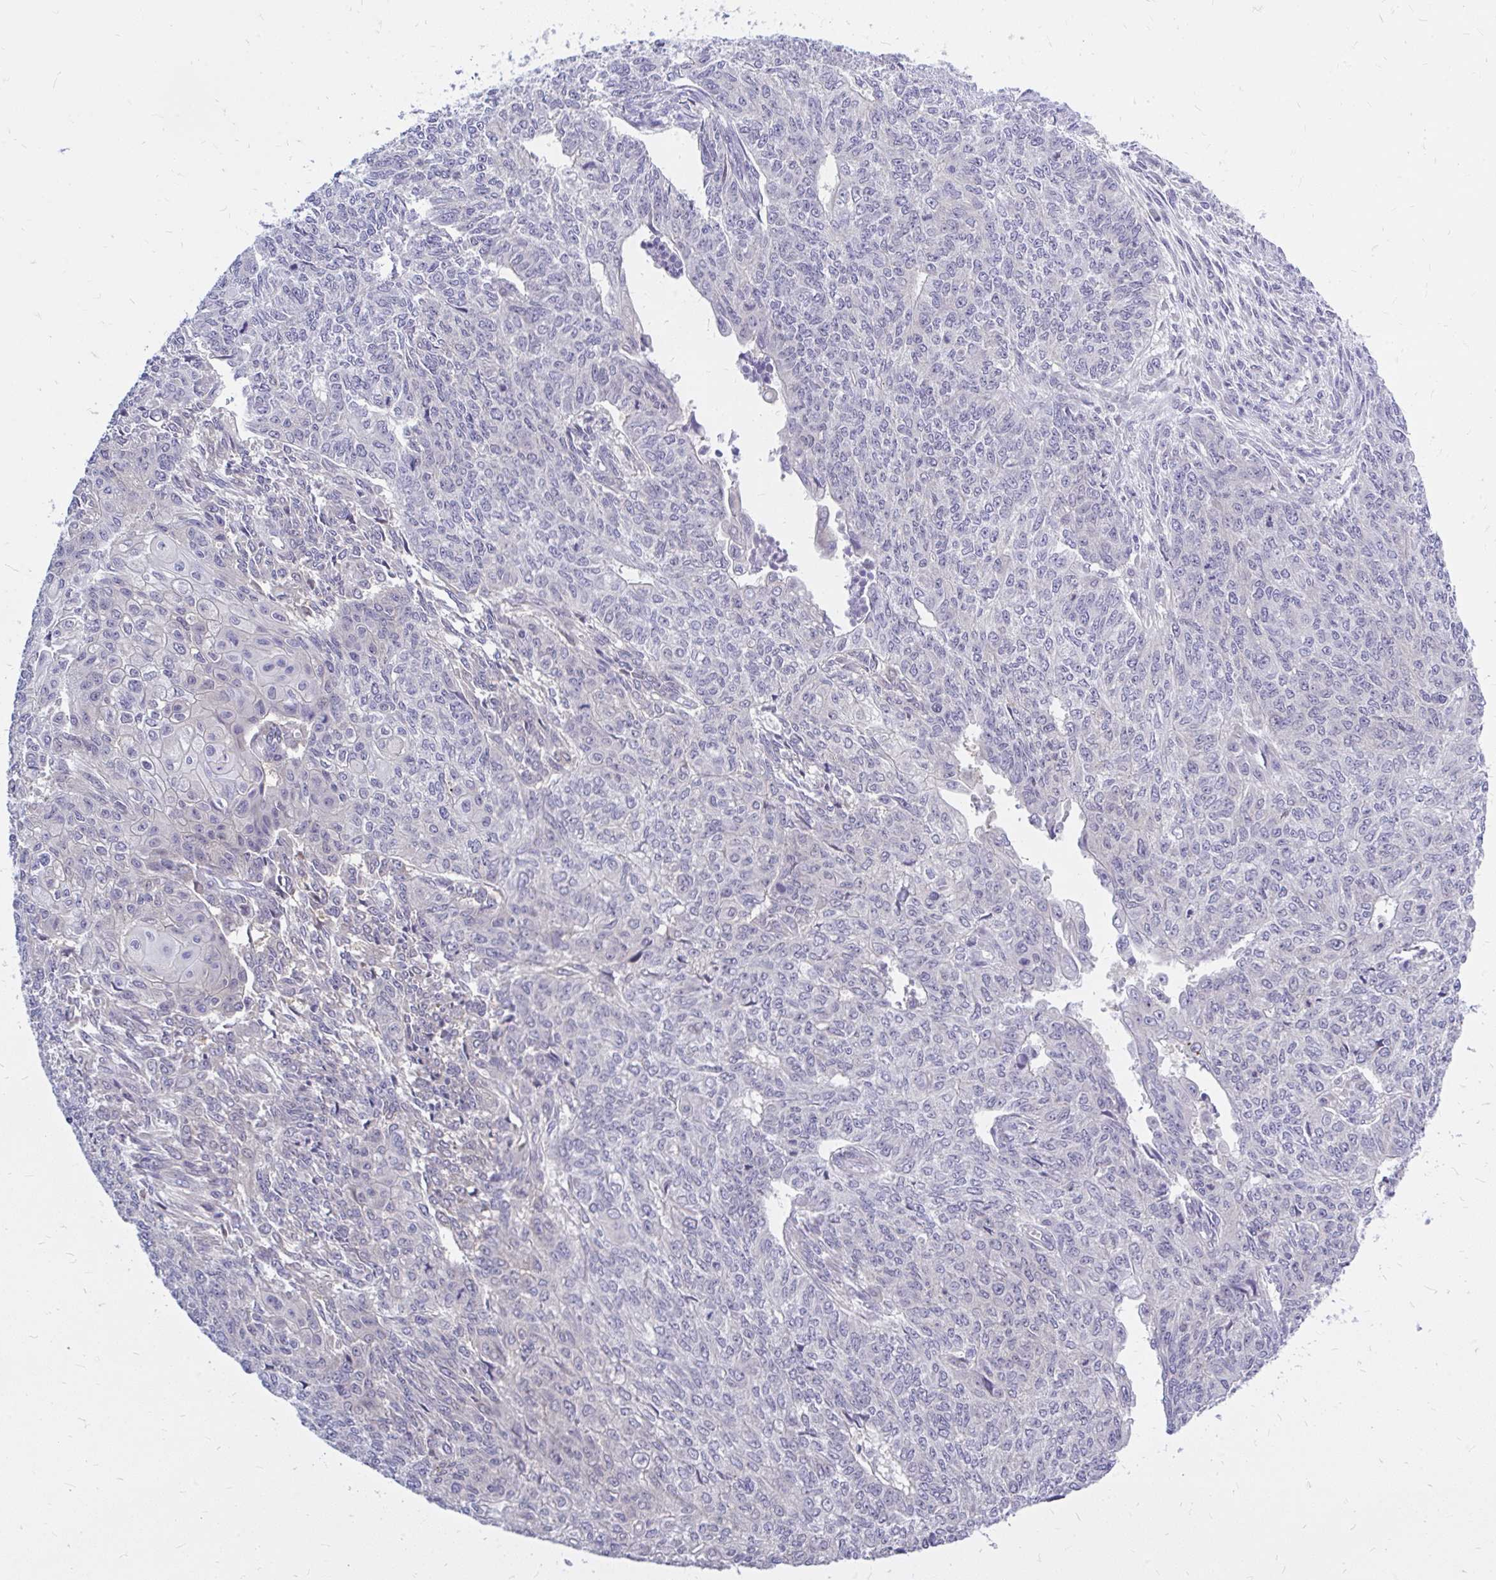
{"staining": {"intensity": "negative", "quantity": "none", "location": "none"}, "tissue": "endometrial cancer", "cell_type": "Tumor cells", "image_type": "cancer", "snomed": [{"axis": "morphology", "description": "Adenocarcinoma, NOS"}, {"axis": "topography", "description": "Endometrium"}], "caption": "The image shows no staining of tumor cells in endometrial cancer (adenocarcinoma).", "gene": "MAP1LC3A", "patient": {"sex": "female", "age": 32}}